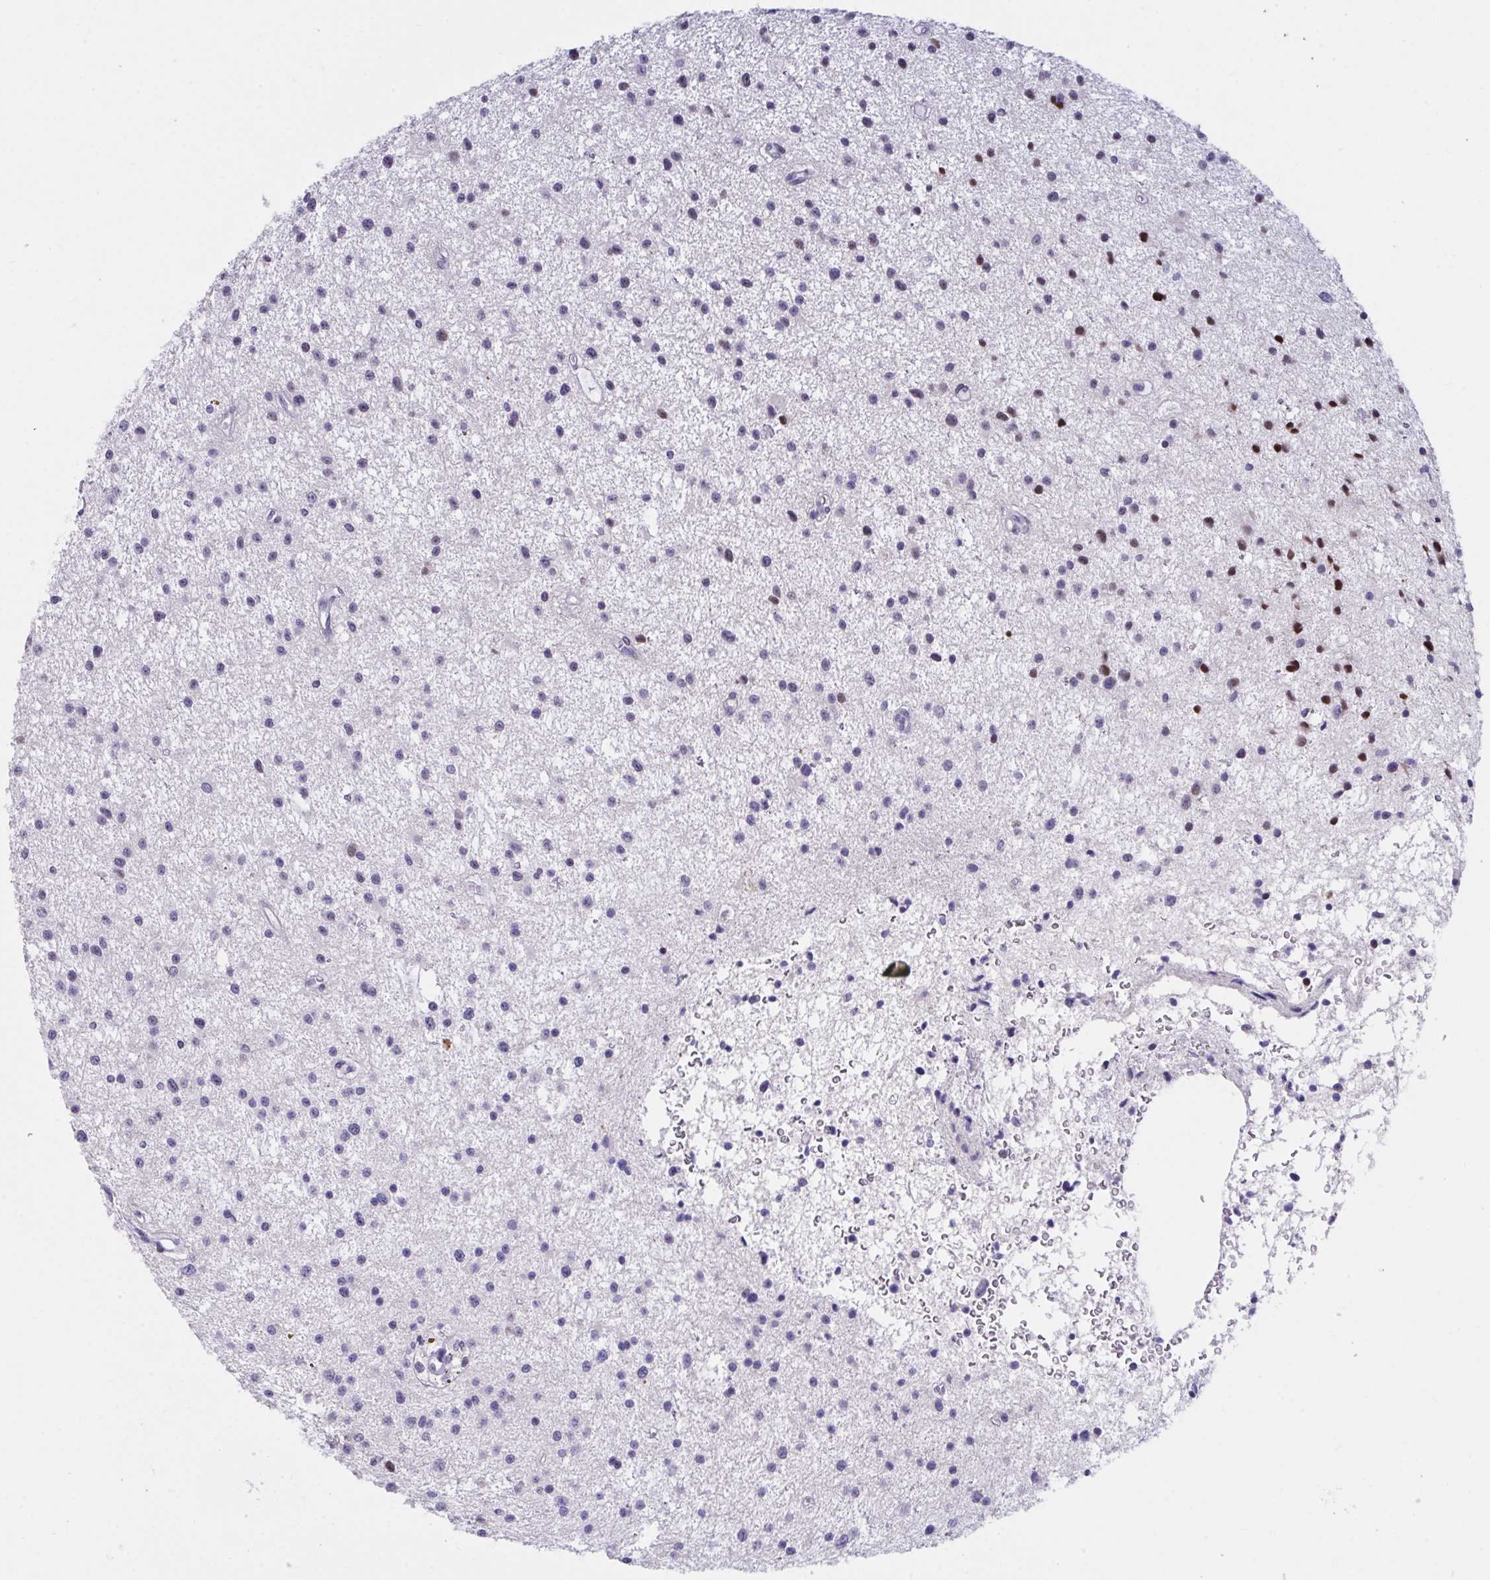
{"staining": {"intensity": "strong", "quantity": "<25%", "location": "cytoplasmic/membranous,nuclear"}, "tissue": "glioma", "cell_type": "Tumor cells", "image_type": "cancer", "snomed": [{"axis": "morphology", "description": "Glioma, malignant, Low grade"}, {"axis": "topography", "description": "Brain"}], "caption": "Tumor cells demonstrate medium levels of strong cytoplasmic/membranous and nuclear positivity in about <25% of cells in glioma.", "gene": "PELI2", "patient": {"sex": "male", "age": 43}}